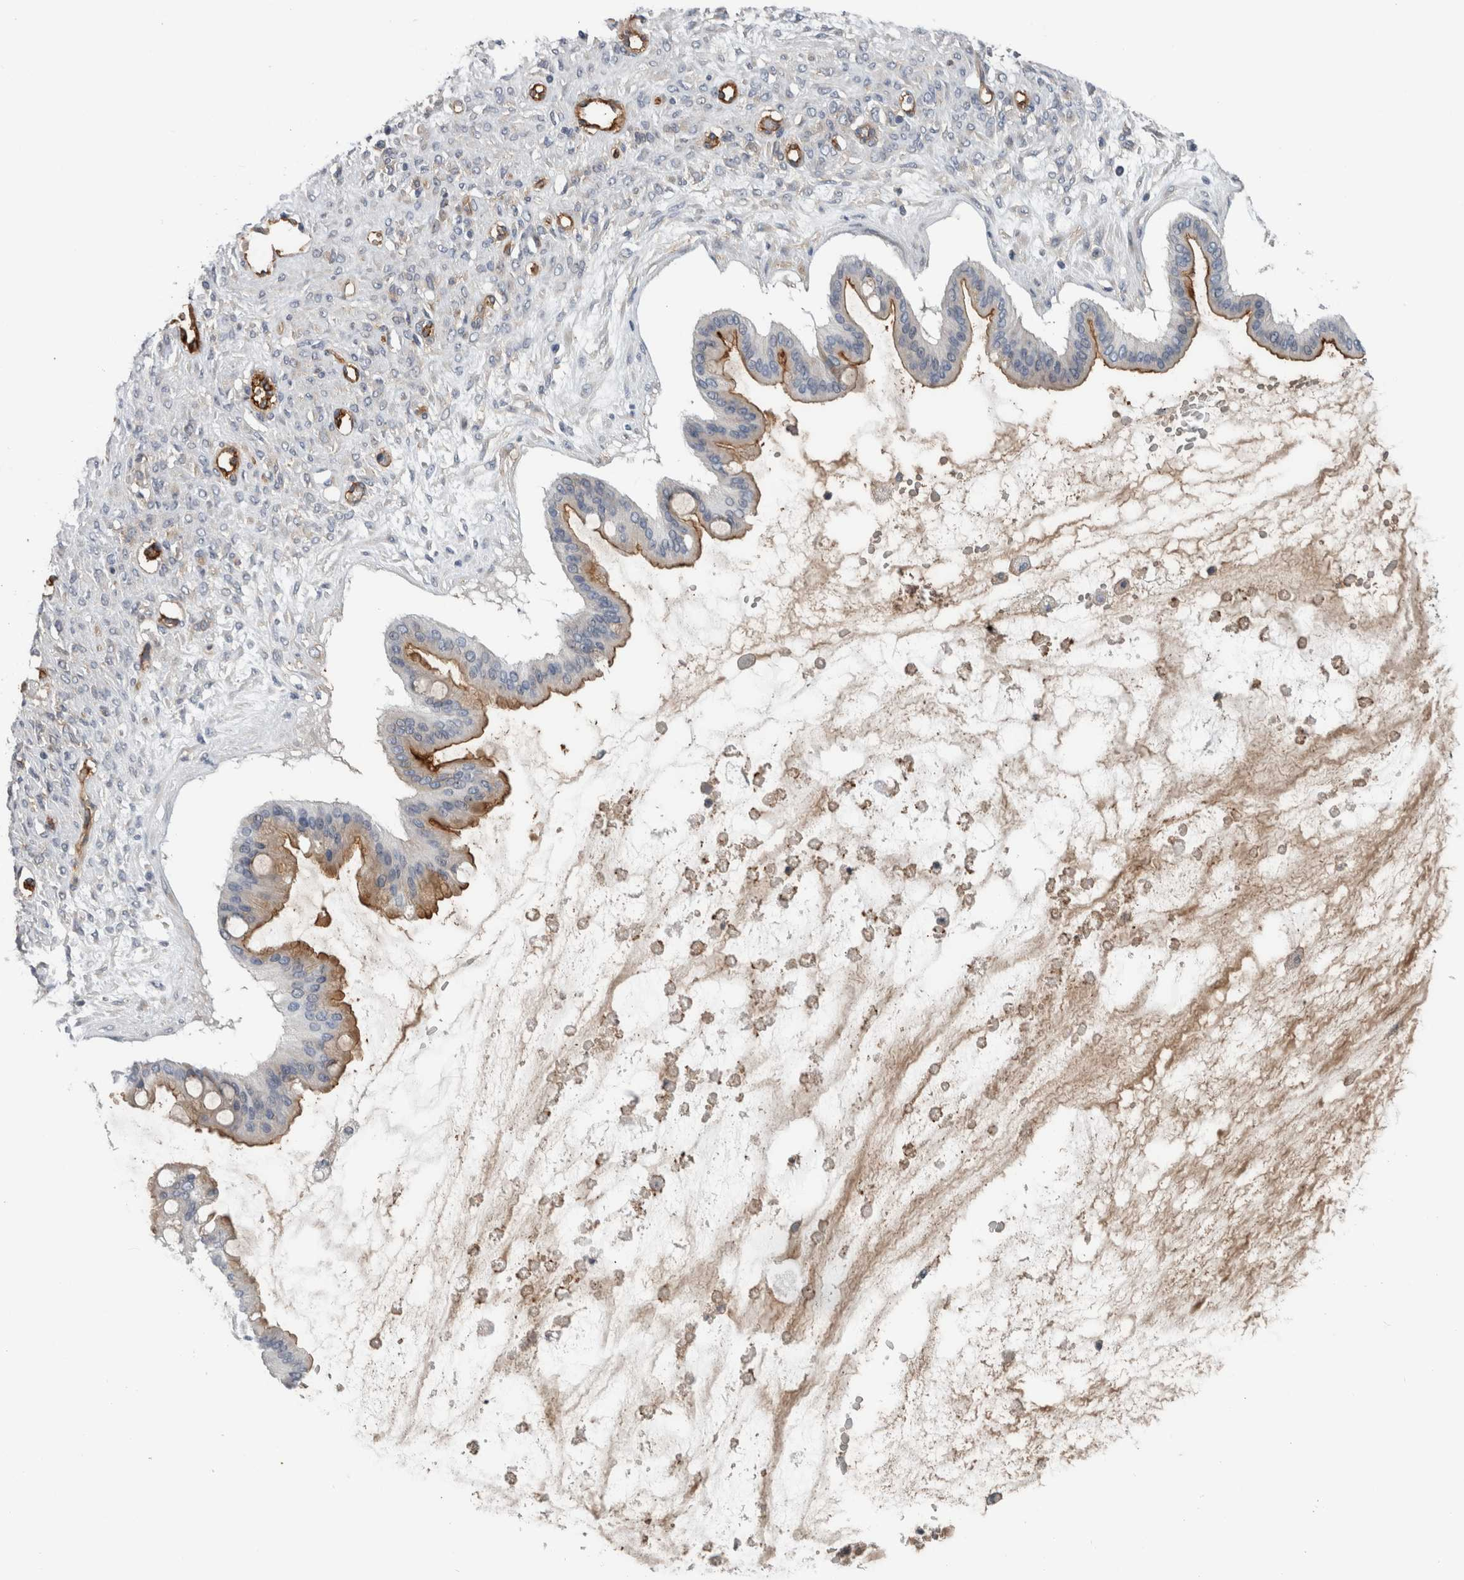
{"staining": {"intensity": "moderate", "quantity": "25%-75%", "location": "cytoplasmic/membranous"}, "tissue": "ovarian cancer", "cell_type": "Tumor cells", "image_type": "cancer", "snomed": [{"axis": "morphology", "description": "Cystadenocarcinoma, mucinous, NOS"}, {"axis": "topography", "description": "Ovary"}], "caption": "Protein analysis of ovarian mucinous cystadenocarcinoma tissue demonstrates moderate cytoplasmic/membranous staining in about 25%-75% of tumor cells.", "gene": "CD59", "patient": {"sex": "female", "age": 73}}